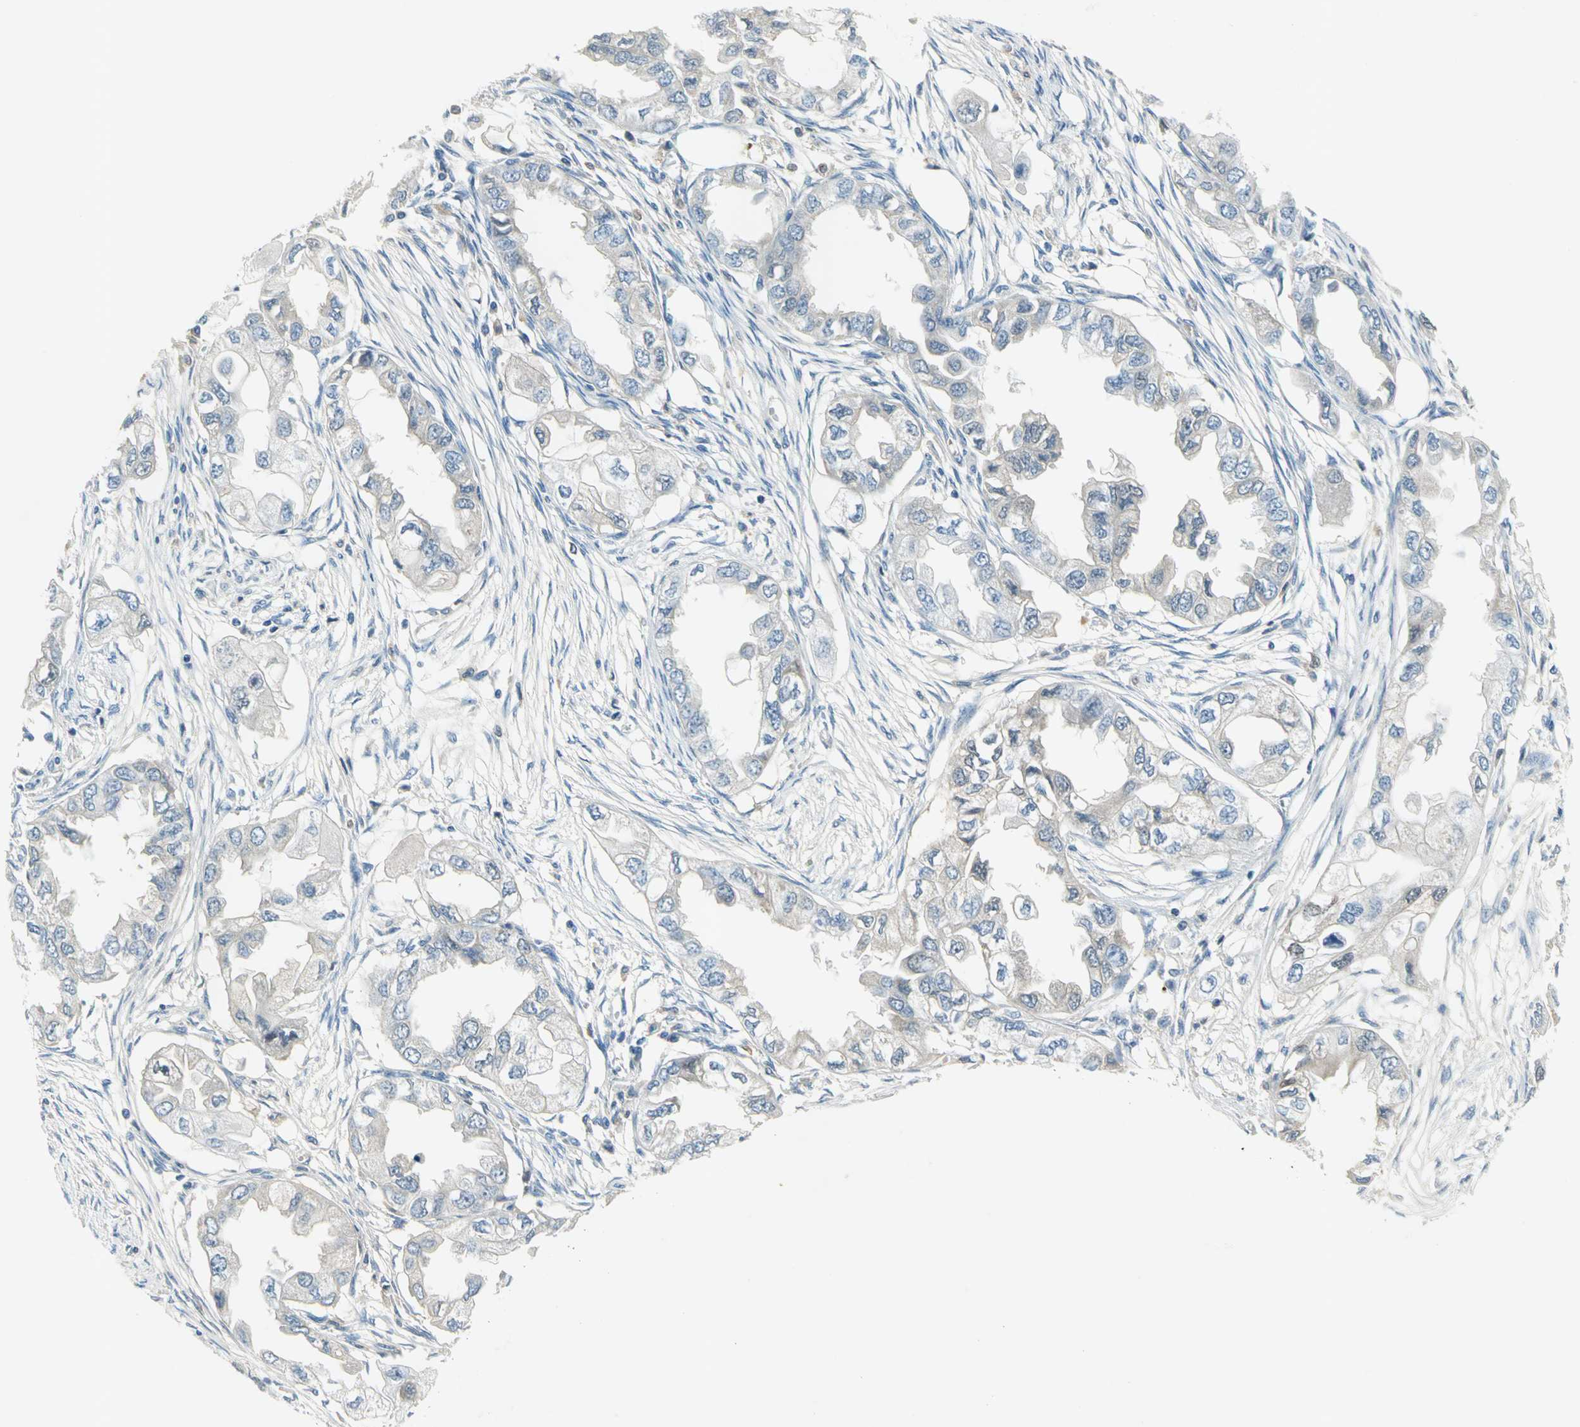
{"staining": {"intensity": "weak", "quantity": "25%-75%", "location": "cytoplasmic/membranous"}, "tissue": "endometrial cancer", "cell_type": "Tumor cells", "image_type": "cancer", "snomed": [{"axis": "morphology", "description": "Adenocarcinoma, NOS"}, {"axis": "topography", "description": "Endometrium"}], "caption": "Immunohistochemistry micrograph of neoplastic tissue: human endometrial cancer stained using immunohistochemistry (IHC) exhibits low levels of weak protein expression localized specifically in the cytoplasmic/membranous of tumor cells, appearing as a cytoplasmic/membranous brown color.", "gene": "ZIC1", "patient": {"sex": "female", "age": 67}}